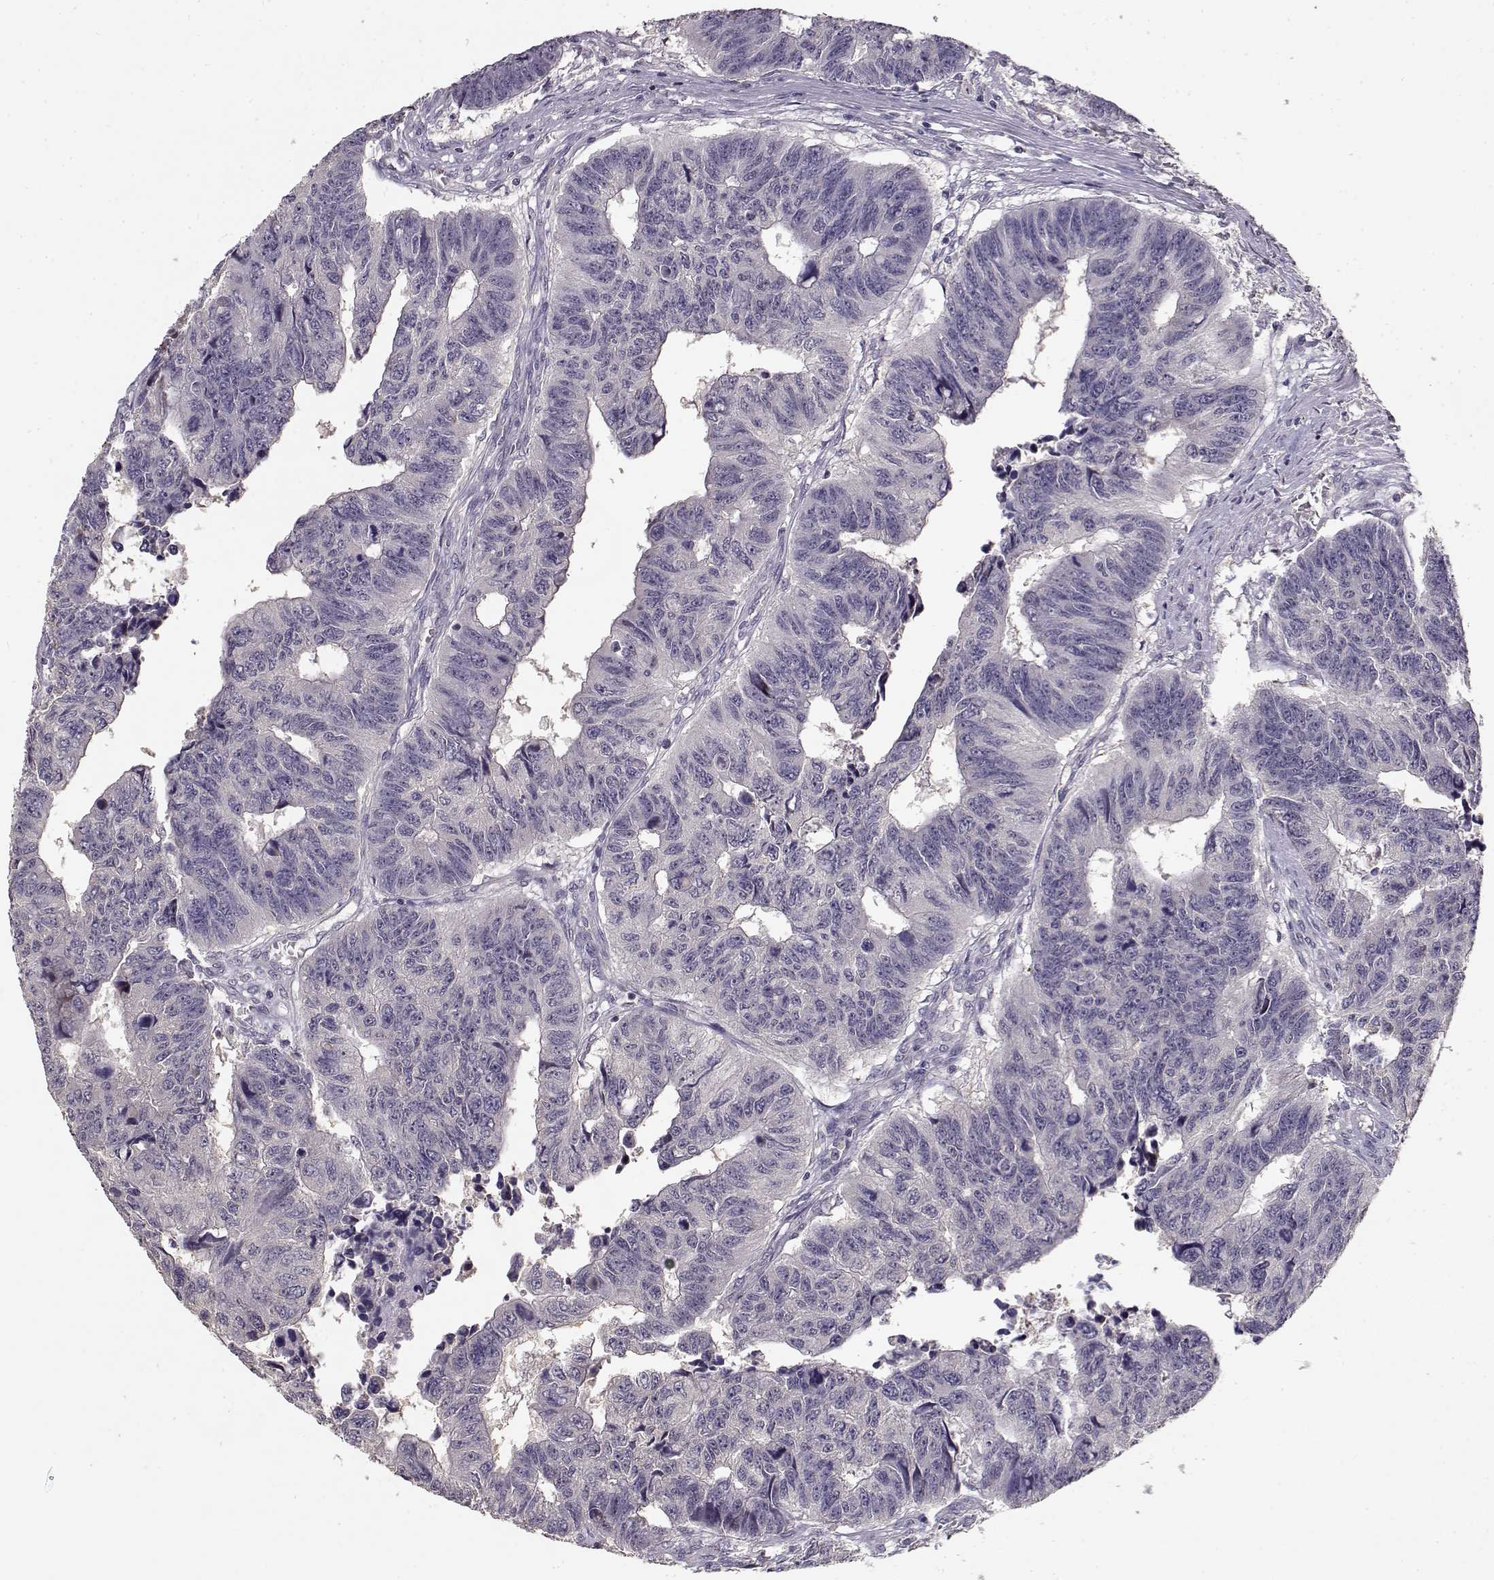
{"staining": {"intensity": "negative", "quantity": "none", "location": "none"}, "tissue": "colorectal cancer", "cell_type": "Tumor cells", "image_type": "cancer", "snomed": [{"axis": "morphology", "description": "Adenocarcinoma, NOS"}, {"axis": "topography", "description": "Rectum"}], "caption": "IHC histopathology image of neoplastic tissue: colorectal cancer stained with DAB (3,3'-diaminobenzidine) reveals no significant protein expression in tumor cells. (DAB immunohistochemistry with hematoxylin counter stain).", "gene": "UROC1", "patient": {"sex": "female", "age": 85}}